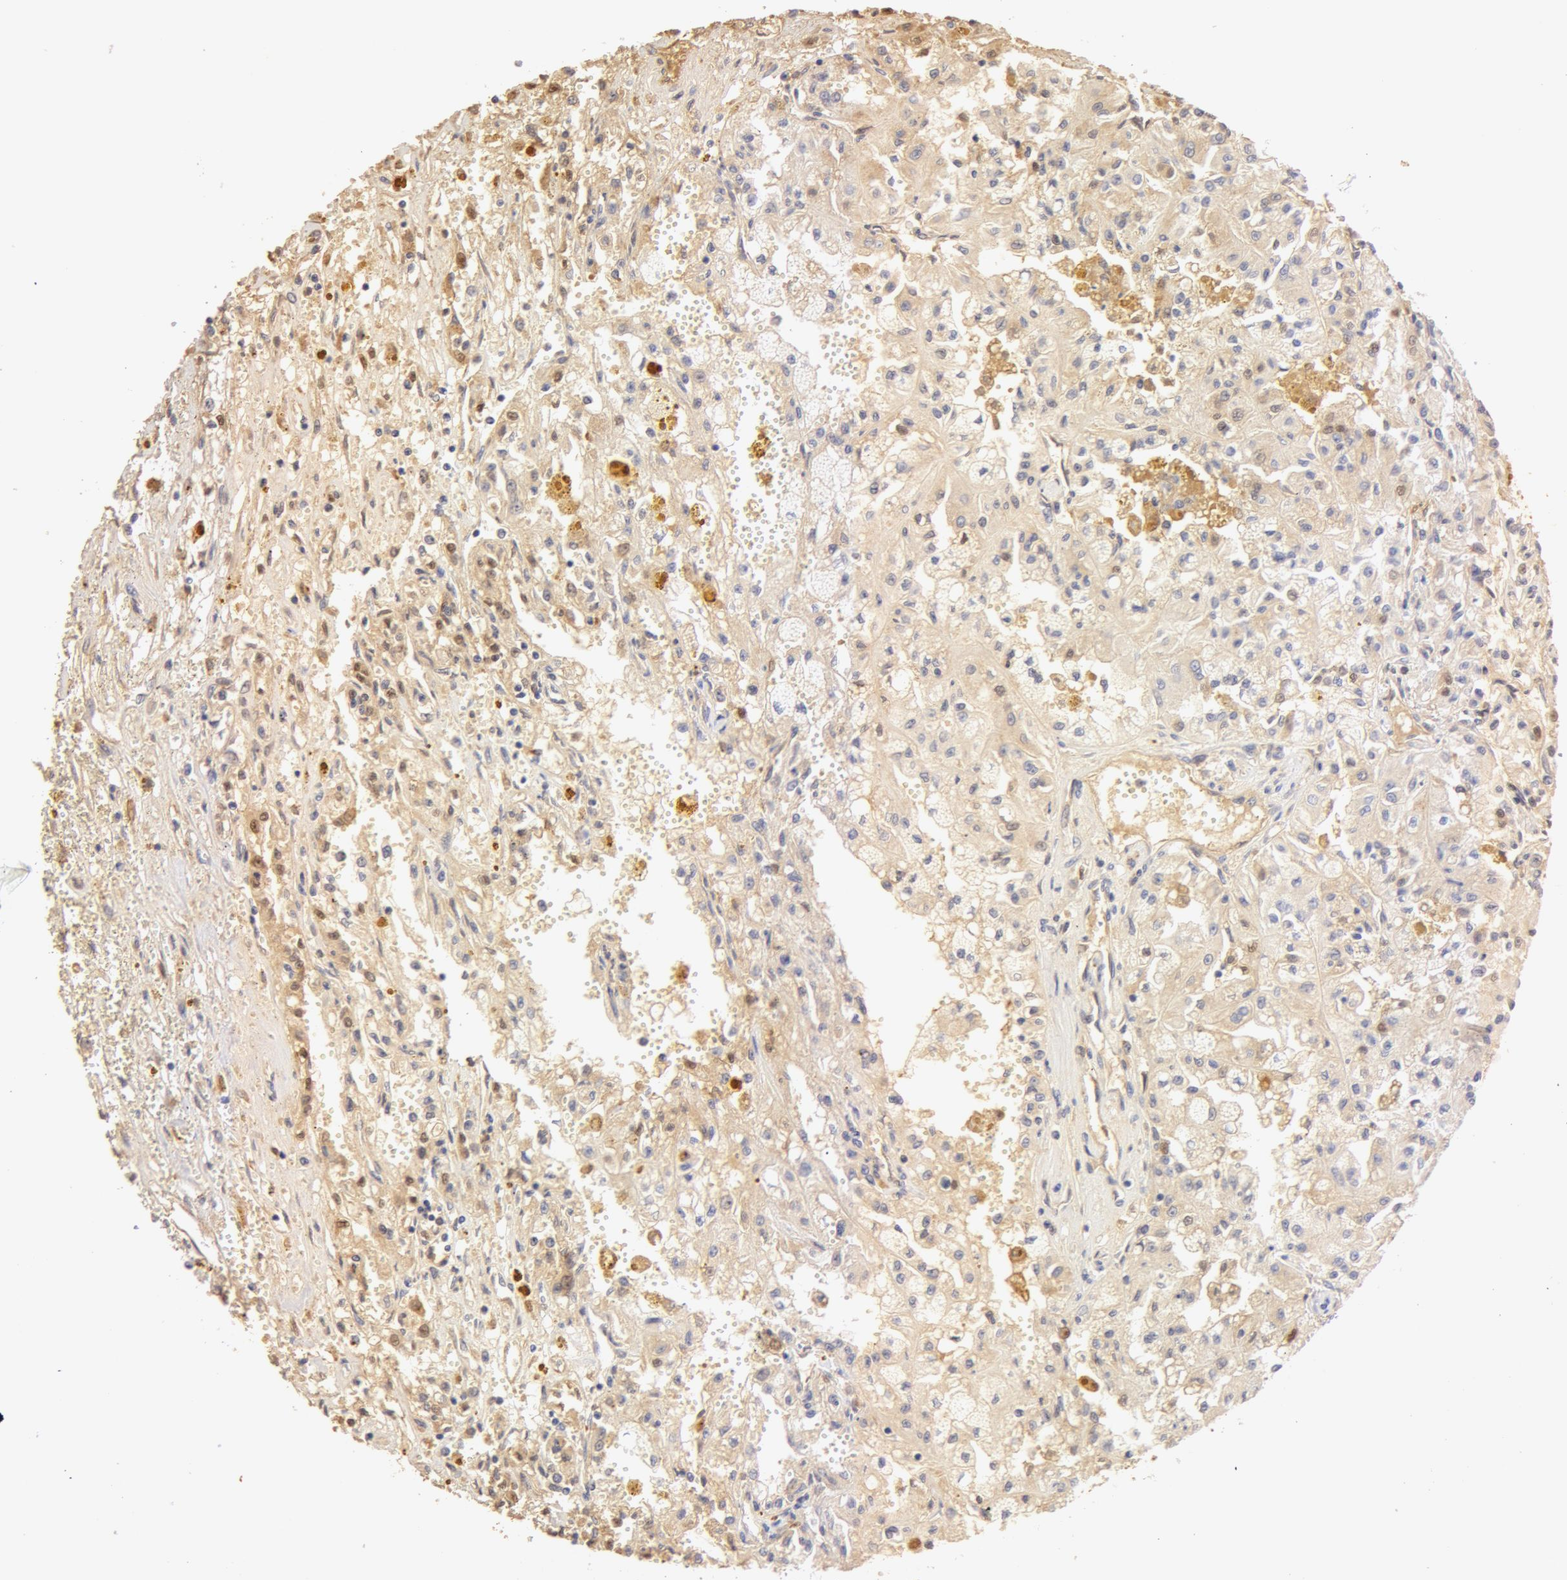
{"staining": {"intensity": "weak", "quantity": "25%-75%", "location": "cytoplasmic/membranous"}, "tissue": "renal cancer", "cell_type": "Tumor cells", "image_type": "cancer", "snomed": [{"axis": "morphology", "description": "Adenocarcinoma, NOS"}, {"axis": "topography", "description": "Kidney"}], "caption": "Immunohistochemical staining of human adenocarcinoma (renal) shows low levels of weak cytoplasmic/membranous staining in approximately 25%-75% of tumor cells.", "gene": "TF", "patient": {"sex": "male", "age": 78}}